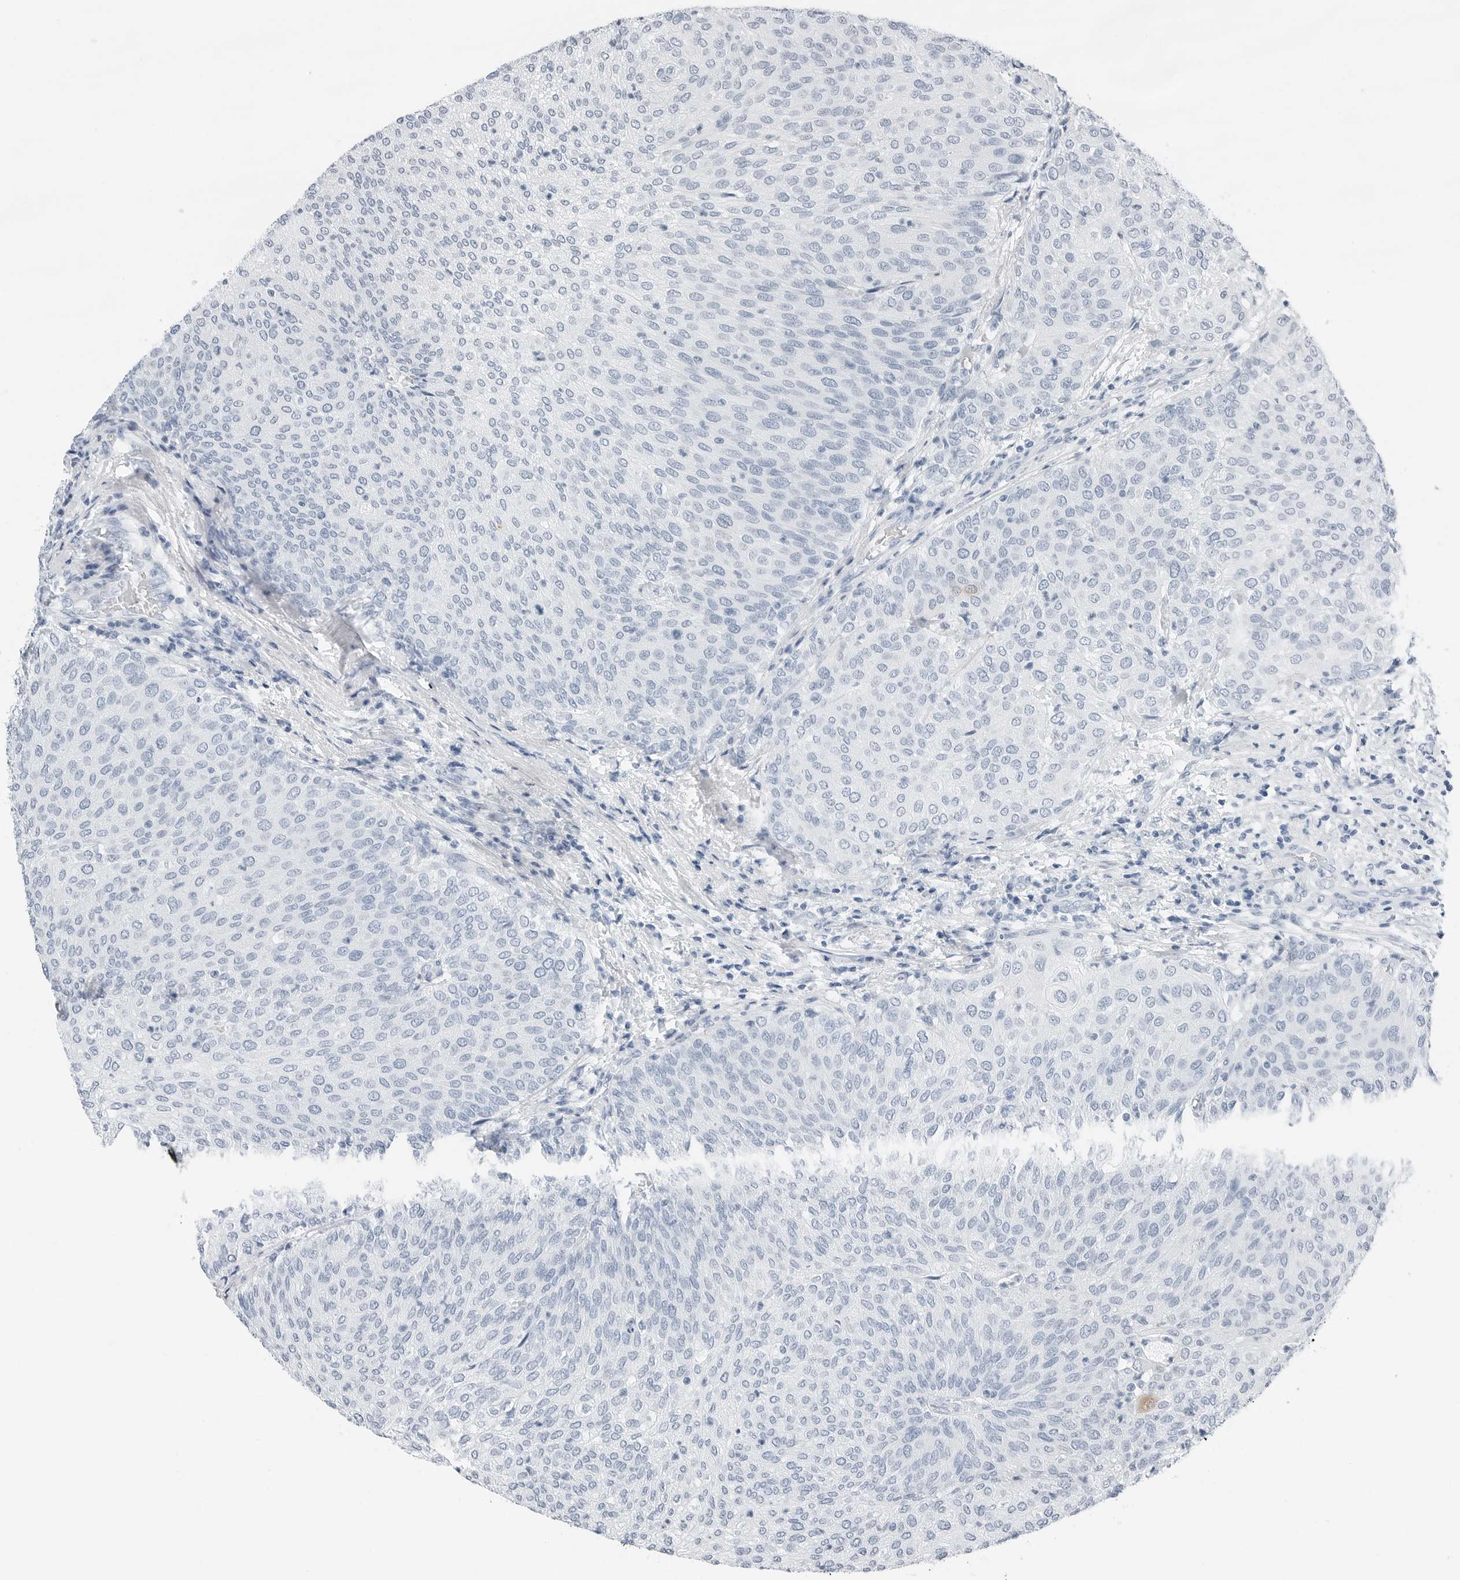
{"staining": {"intensity": "negative", "quantity": "none", "location": "none"}, "tissue": "urothelial cancer", "cell_type": "Tumor cells", "image_type": "cancer", "snomed": [{"axis": "morphology", "description": "Urothelial carcinoma, Low grade"}, {"axis": "topography", "description": "Urinary bladder"}], "caption": "The immunohistochemistry histopathology image has no significant staining in tumor cells of urothelial cancer tissue.", "gene": "SLPI", "patient": {"sex": "female", "age": 79}}